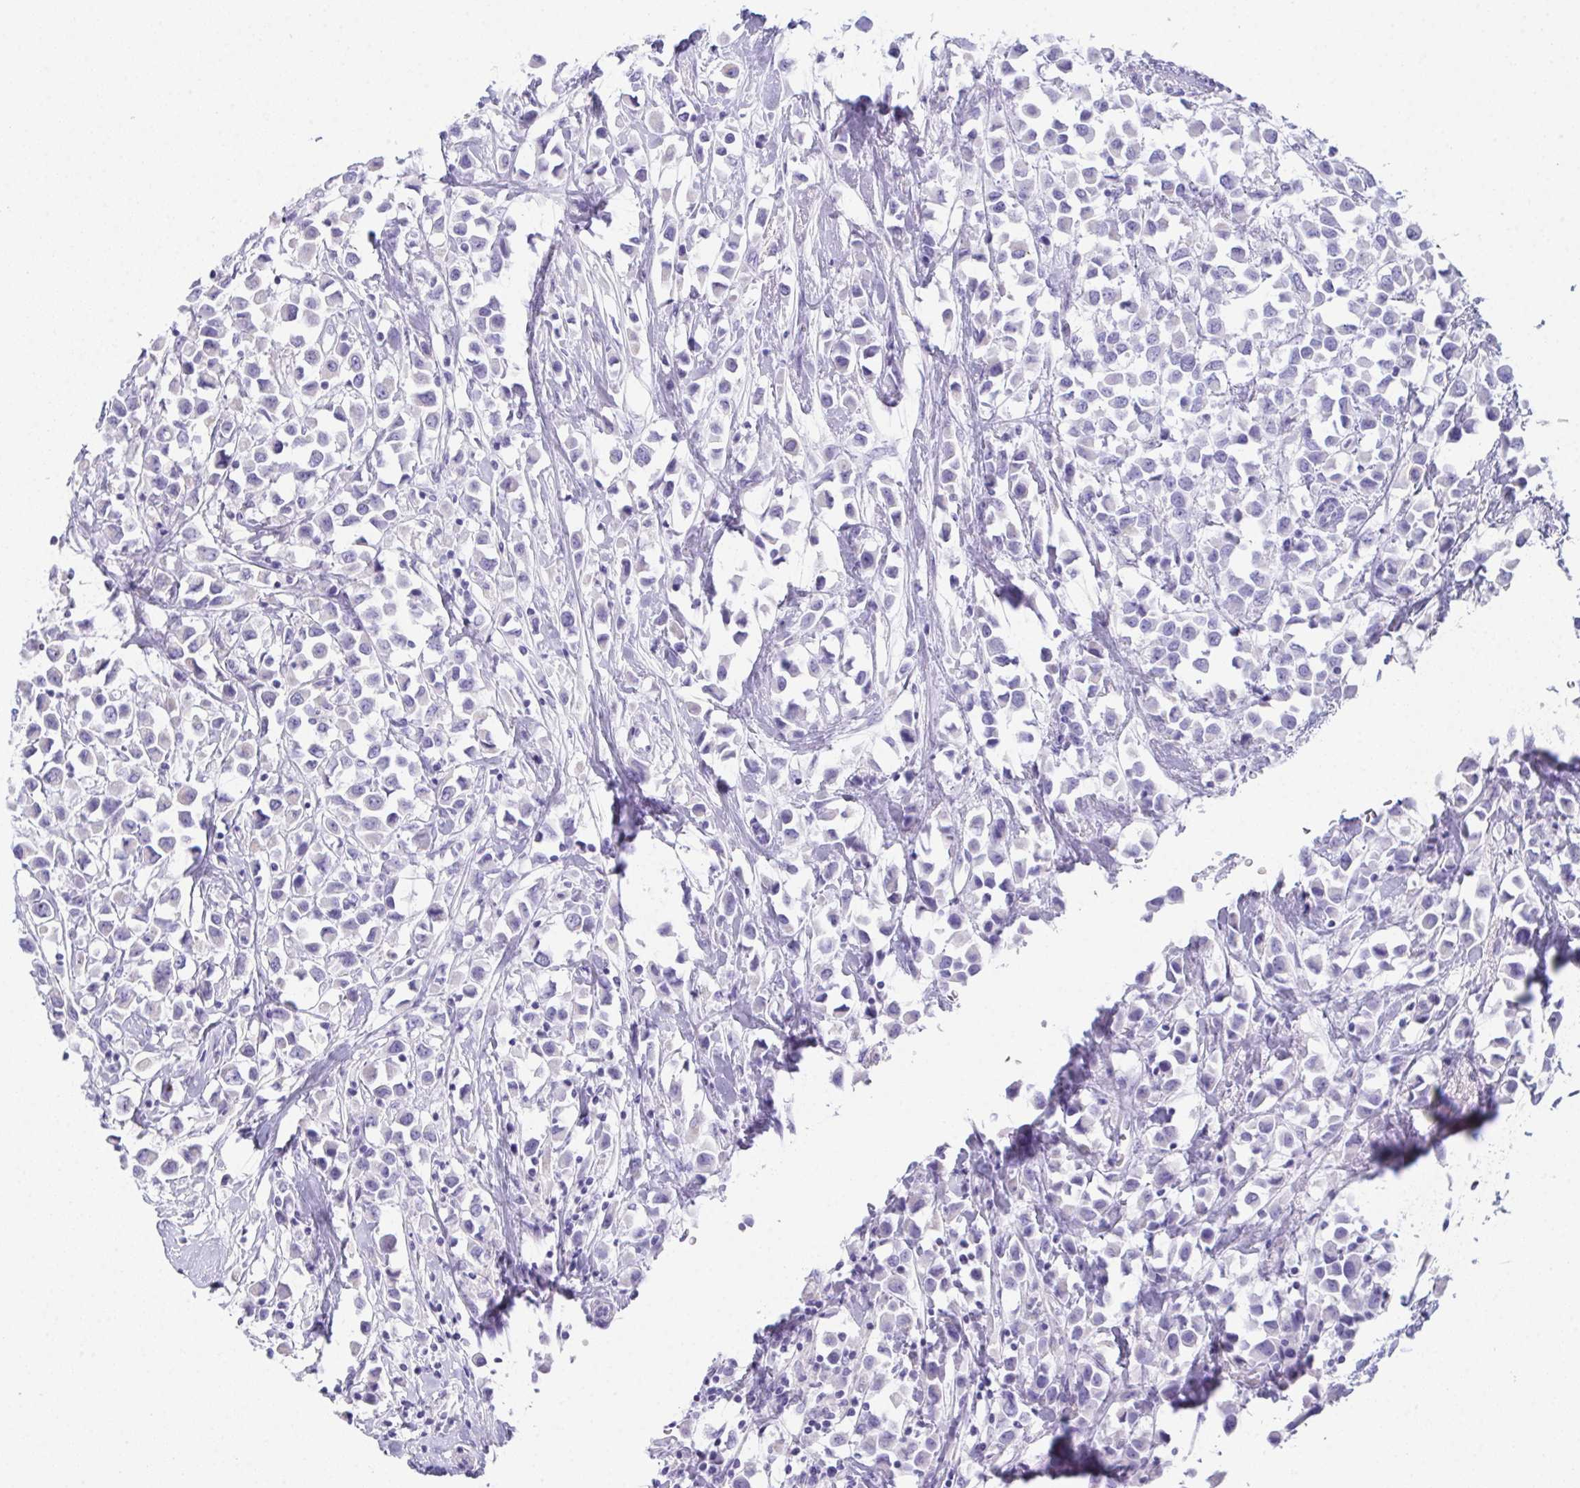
{"staining": {"intensity": "negative", "quantity": "none", "location": "none"}, "tissue": "breast cancer", "cell_type": "Tumor cells", "image_type": "cancer", "snomed": [{"axis": "morphology", "description": "Duct carcinoma"}, {"axis": "topography", "description": "Breast"}], "caption": "An image of human breast invasive ductal carcinoma is negative for staining in tumor cells.", "gene": "TEX19", "patient": {"sex": "female", "age": 61}}